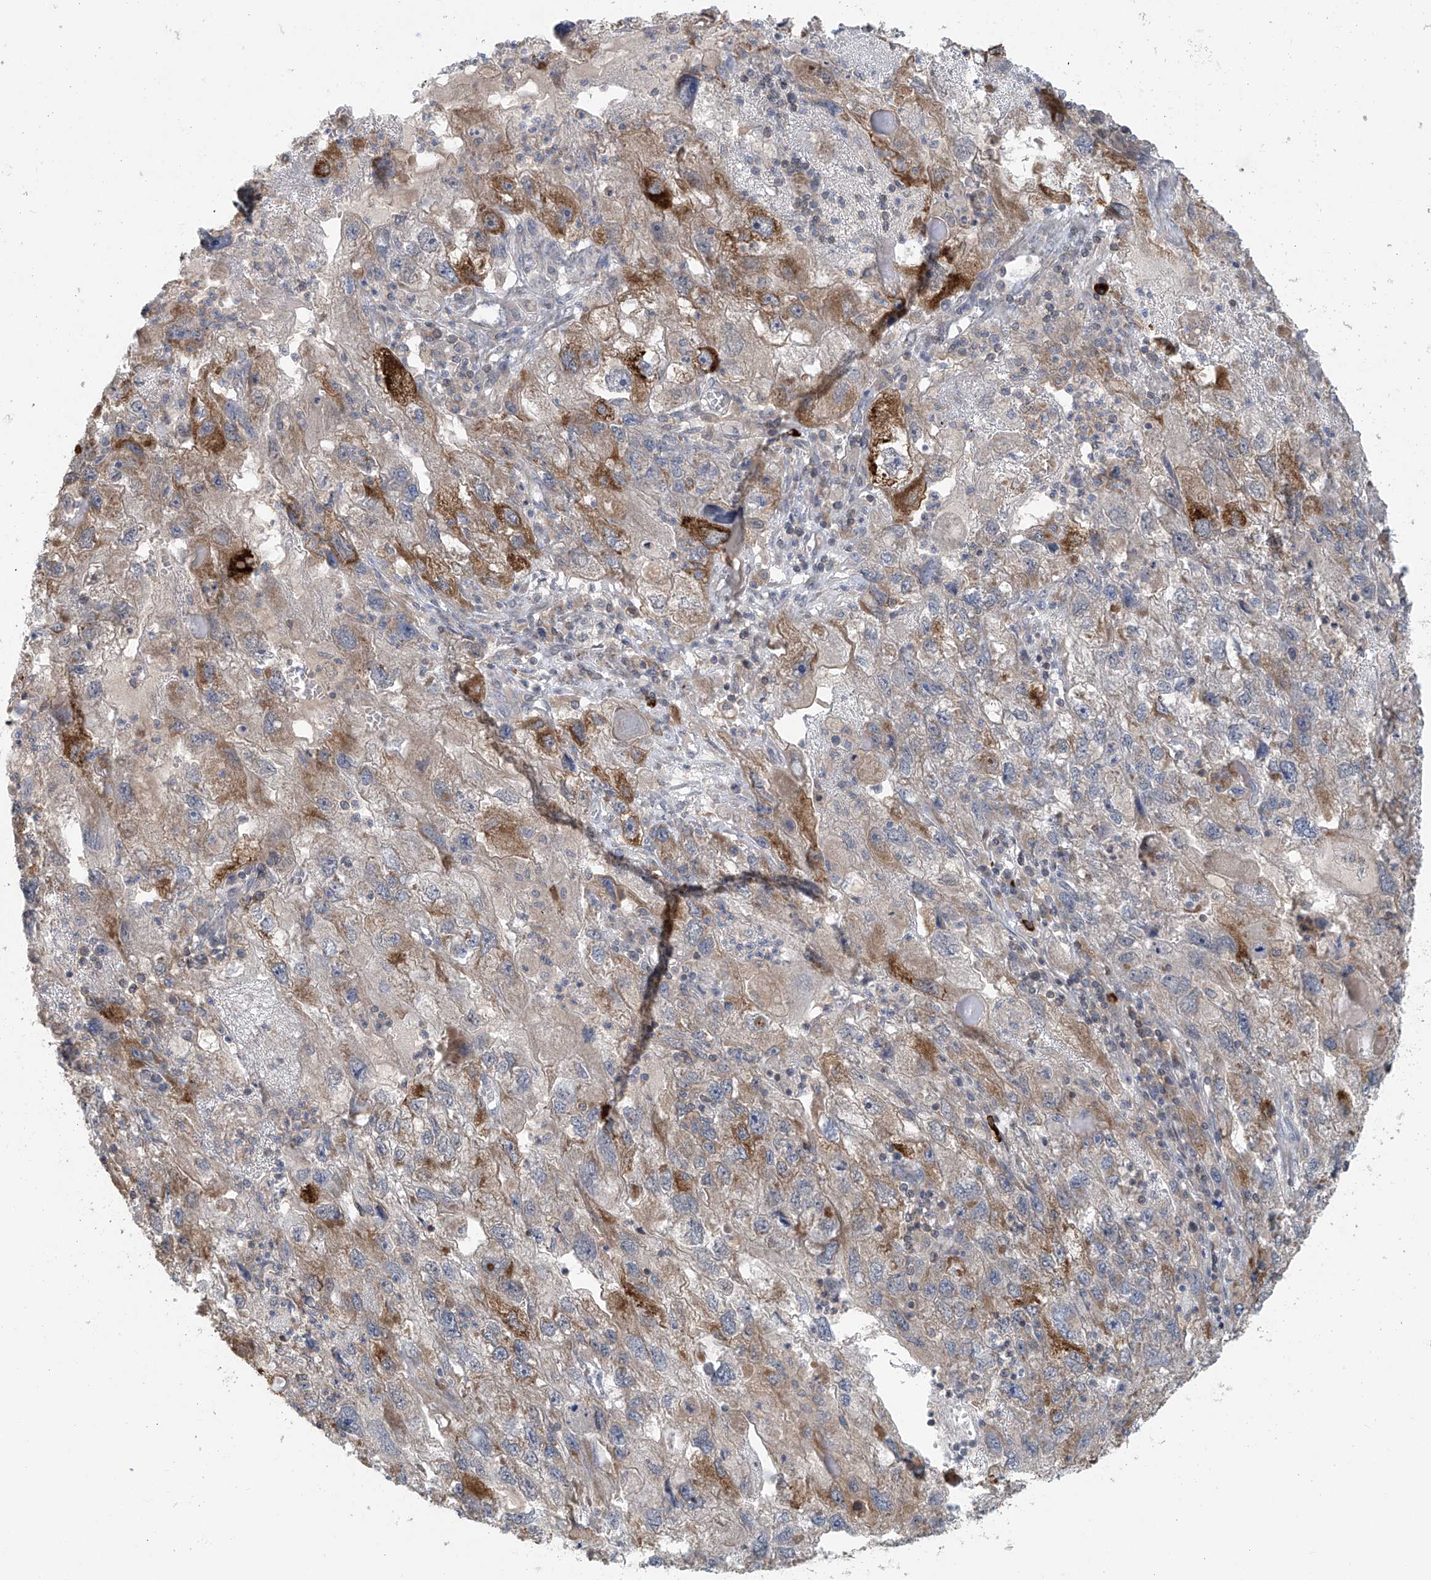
{"staining": {"intensity": "strong", "quantity": "<25%", "location": "cytoplasmic/membranous"}, "tissue": "endometrial cancer", "cell_type": "Tumor cells", "image_type": "cancer", "snomed": [{"axis": "morphology", "description": "Adenocarcinoma, NOS"}, {"axis": "topography", "description": "Endometrium"}], "caption": "Immunohistochemical staining of endometrial cancer (adenocarcinoma) reveals strong cytoplasmic/membranous protein staining in about <25% of tumor cells.", "gene": "HDDC2", "patient": {"sex": "female", "age": 49}}